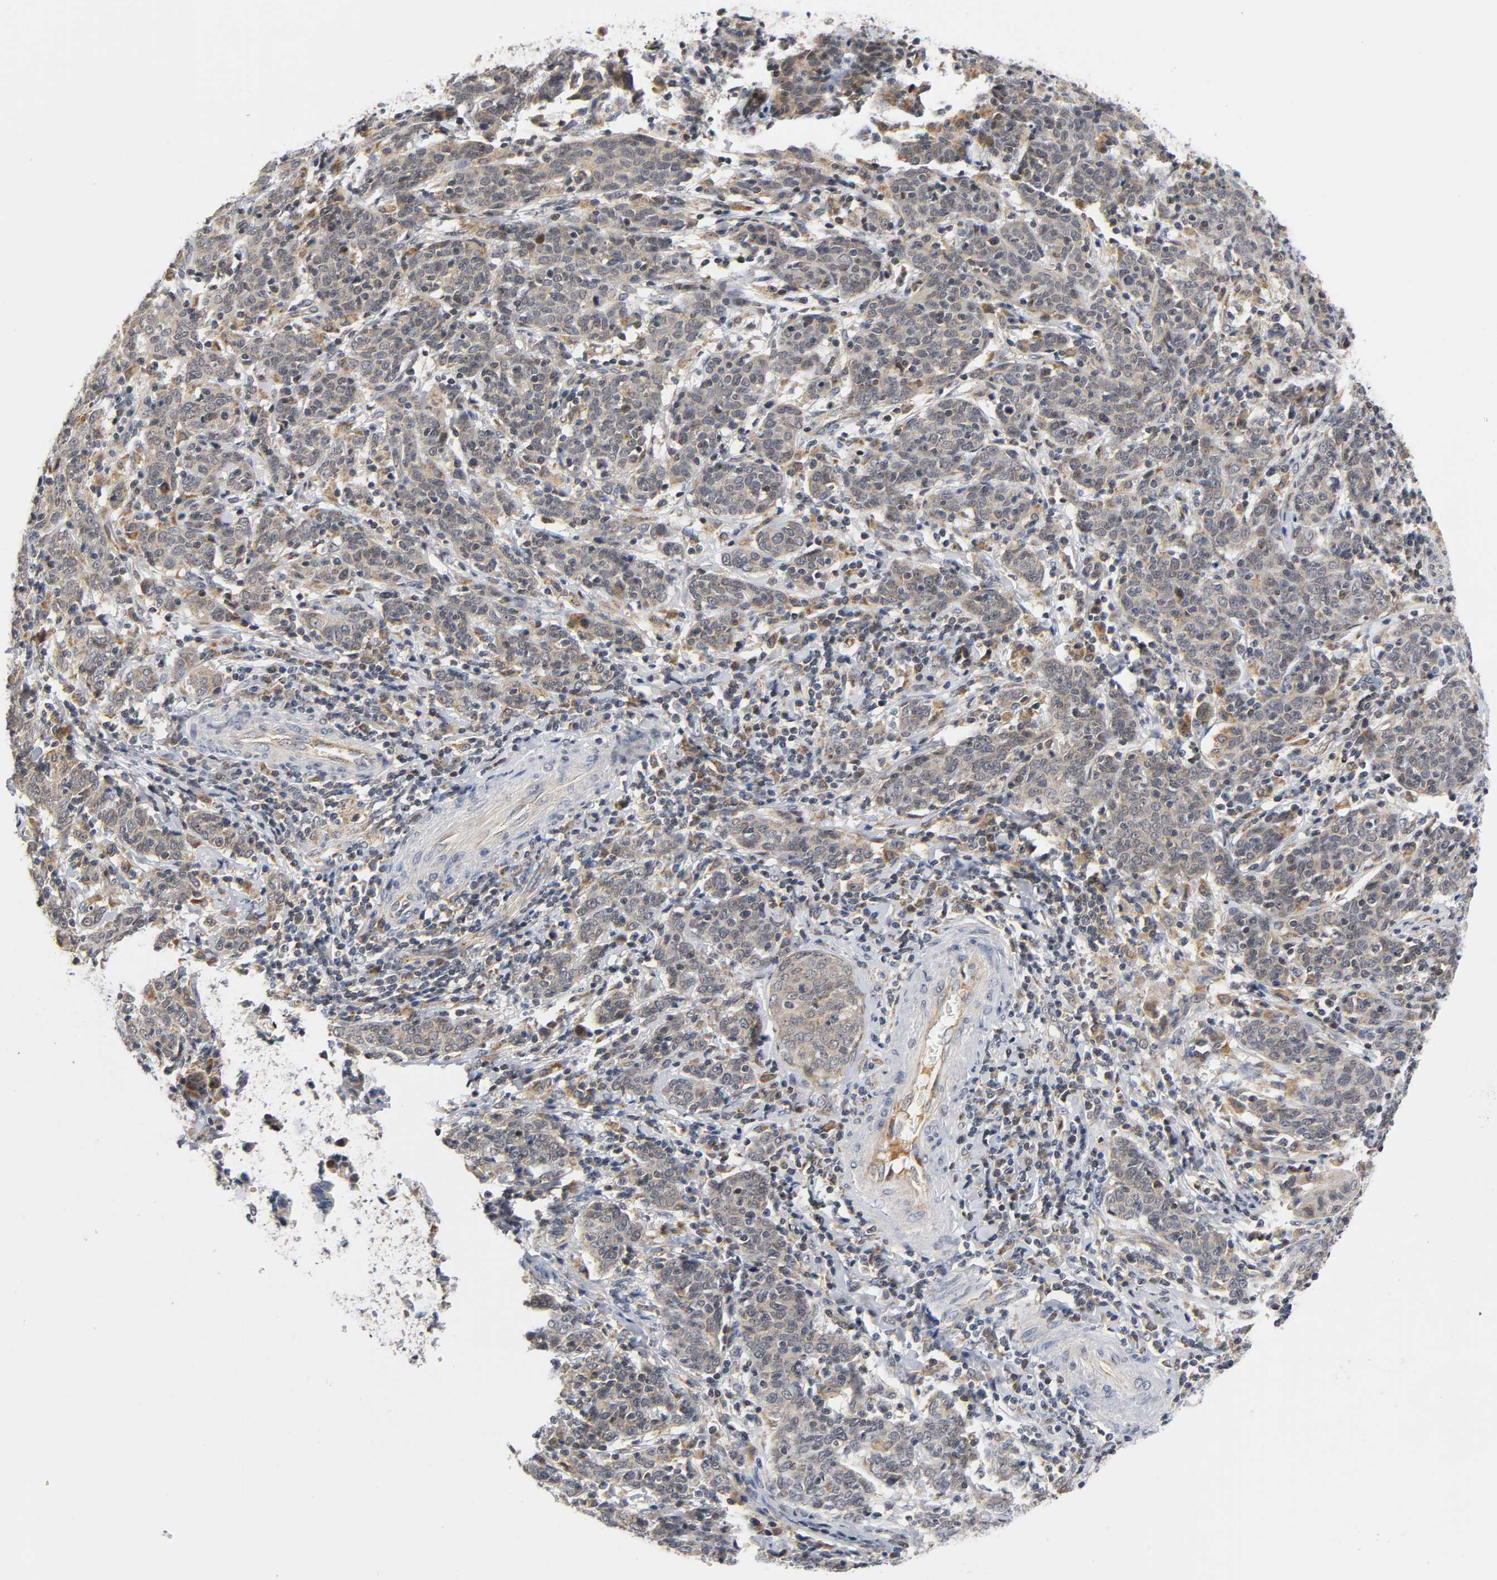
{"staining": {"intensity": "weak", "quantity": ">75%", "location": "cytoplasmic/membranous"}, "tissue": "cervical cancer", "cell_type": "Tumor cells", "image_type": "cancer", "snomed": [{"axis": "morphology", "description": "Normal tissue, NOS"}, {"axis": "morphology", "description": "Squamous cell carcinoma, NOS"}, {"axis": "topography", "description": "Cervix"}], "caption": "Immunohistochemistry (IHC) staining of cervical cancer, which demonstrates low levels of weak cytoplasmic/membranous staining in approximately >75% of tumor cells indicating weak cytoplasmic/membranous protein staining. The staining was performed using DAB (brown) for protein detection and nuclei were counterstained in hematoxylin (blue).", "gene": "NRP1", "patient": {"sex": "female", "age": 67}}